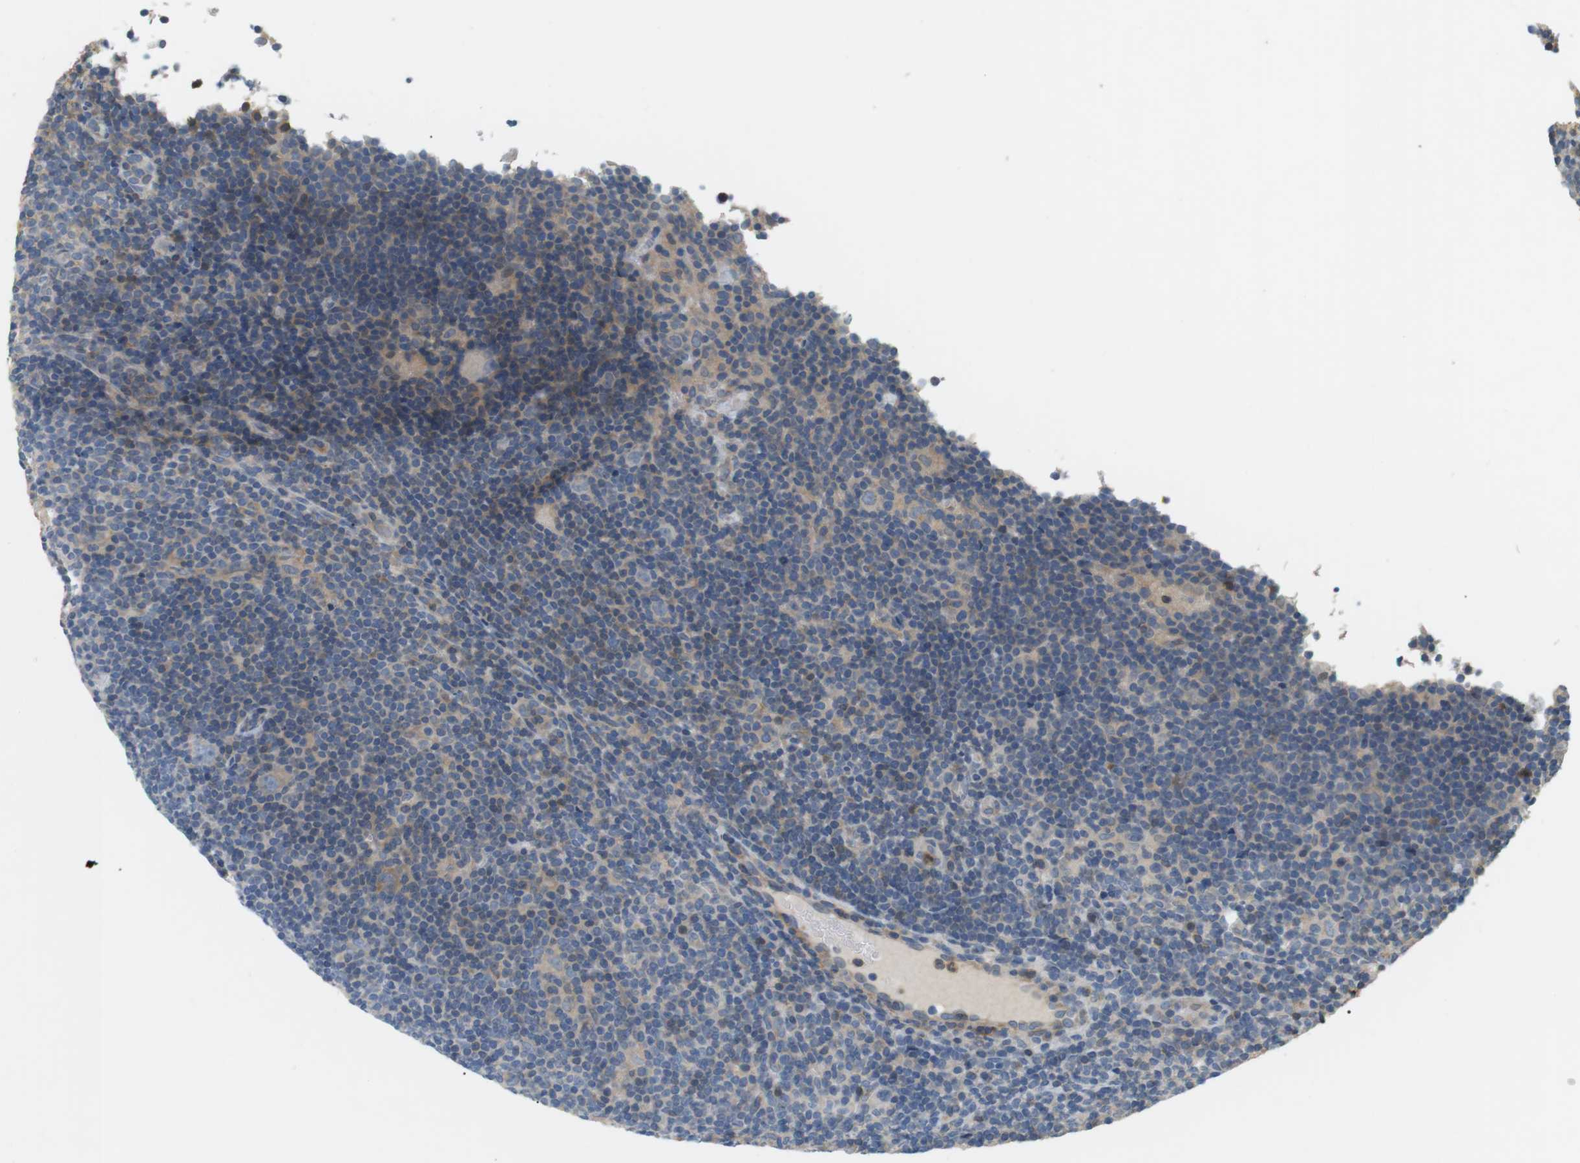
{"staining": {"intensity": "weak", "quantity": "25%-75%", "location": "cytoplasmic/membranous"}, "tissue": "lymphoma", "cell_type": "Tumor cells", "image_type": "cancer", "snomed": [{"axis": "morphology", "description": "Hodgkin's disease, NOS"}, {"axis": "topography", "description": "Lymph node"}], "caption": "Immunohistochemistry (IHC) (DAB) staining of human lymphoma displays weak cytoplasmic/membranous protein staining in approximately 25%-75% of tumor cells. (DAB (3,3'-diaminobenzidine) = brown stain, brightfield microscopy at high magnification).", "gene": "P2RY1", "patient": {"sex": "female", "age": 57}}